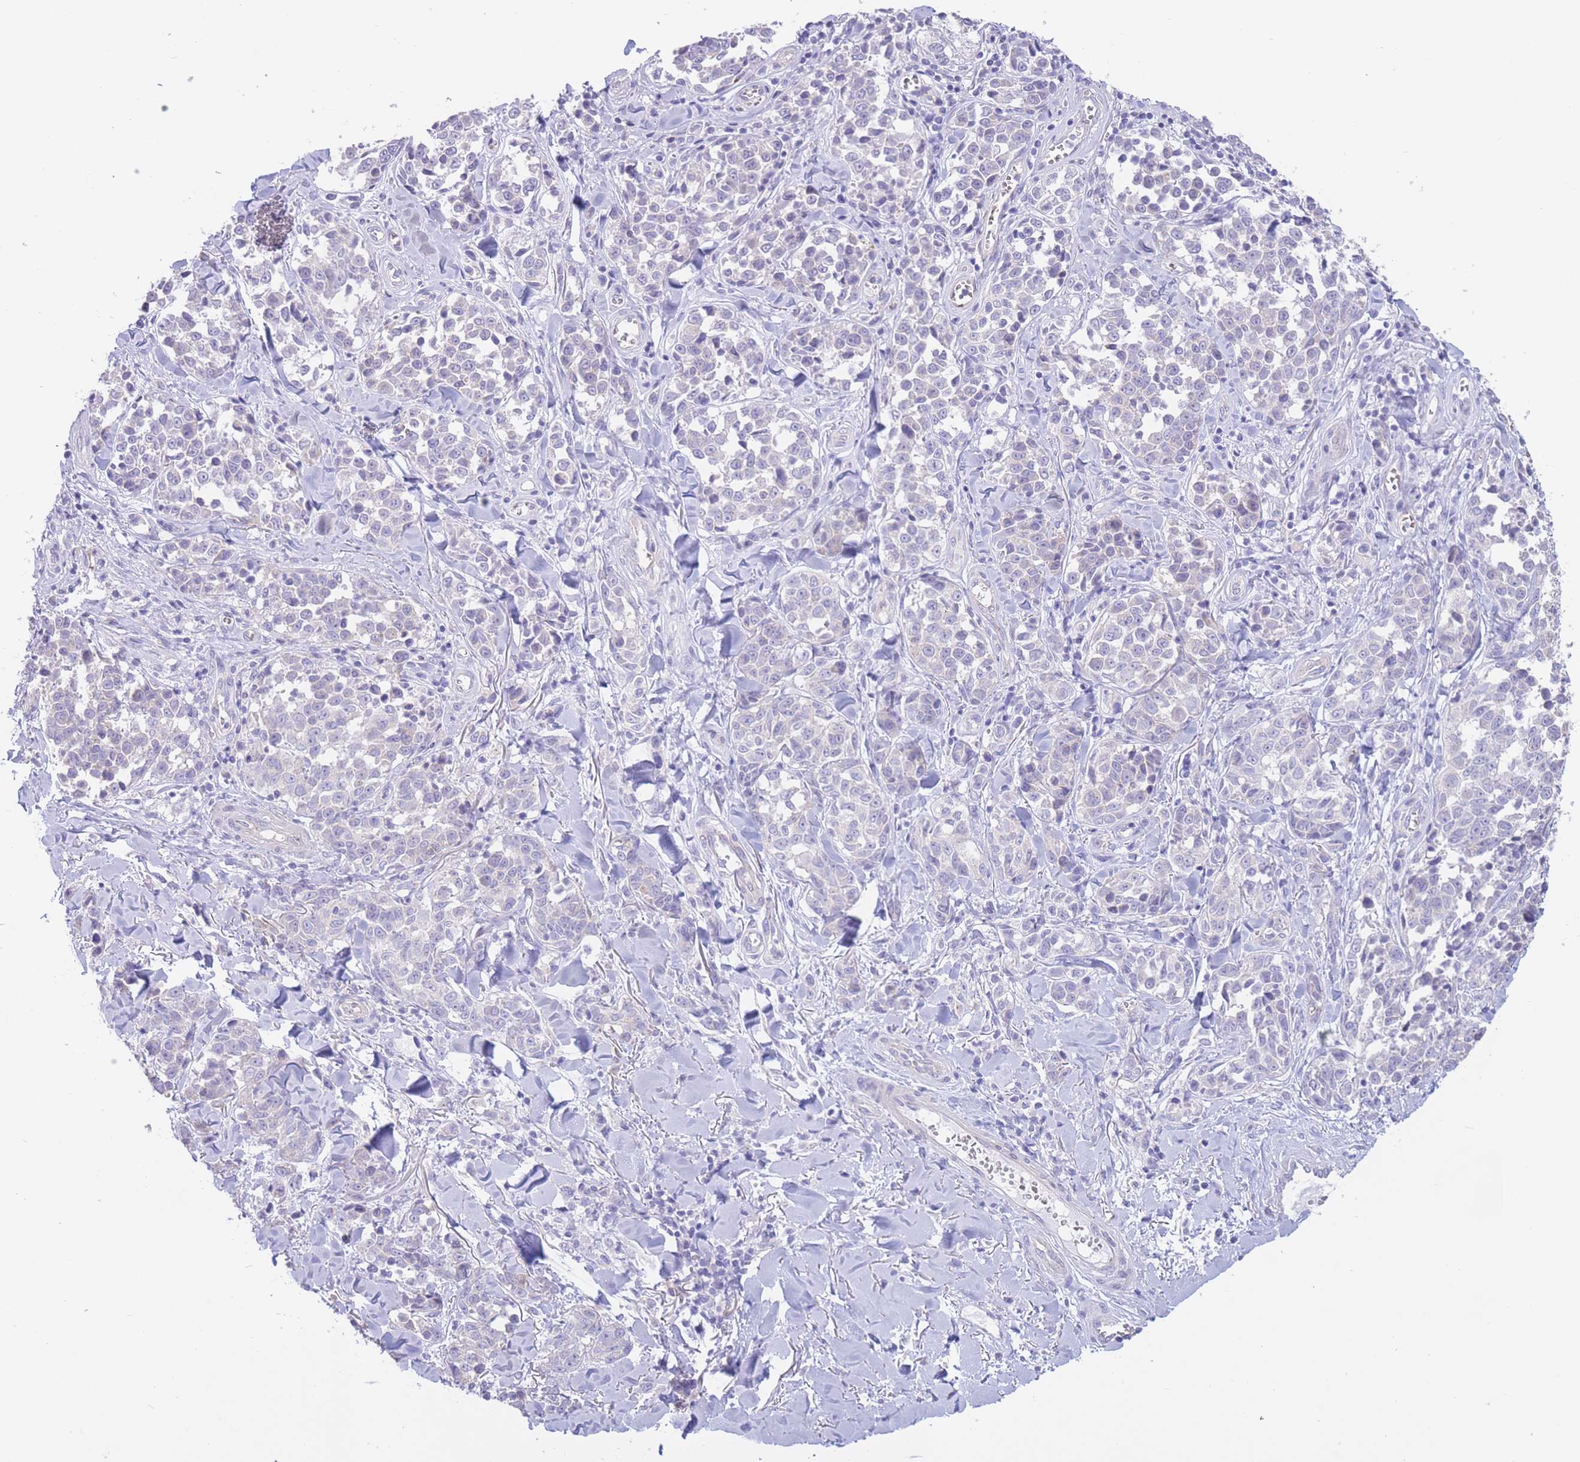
{"staining": {"intensity": "negative", "quantity": "none", "location": "none"}, "tissue": "melanoma", "cell_type": "Tumor cells", "image_type": "cancer", "snomed": [{"axis": "morphology", "description": "Malignant melanoma, NOS"}, {"axis": "topography", "description": "Skin"}], "caption": "Immunohistochemical staining of human malignant melanoma demonstrates no significant expression in tumor cells.", "gene": "ALS2CL", "patient": {"sex": "female", "age": 64}}